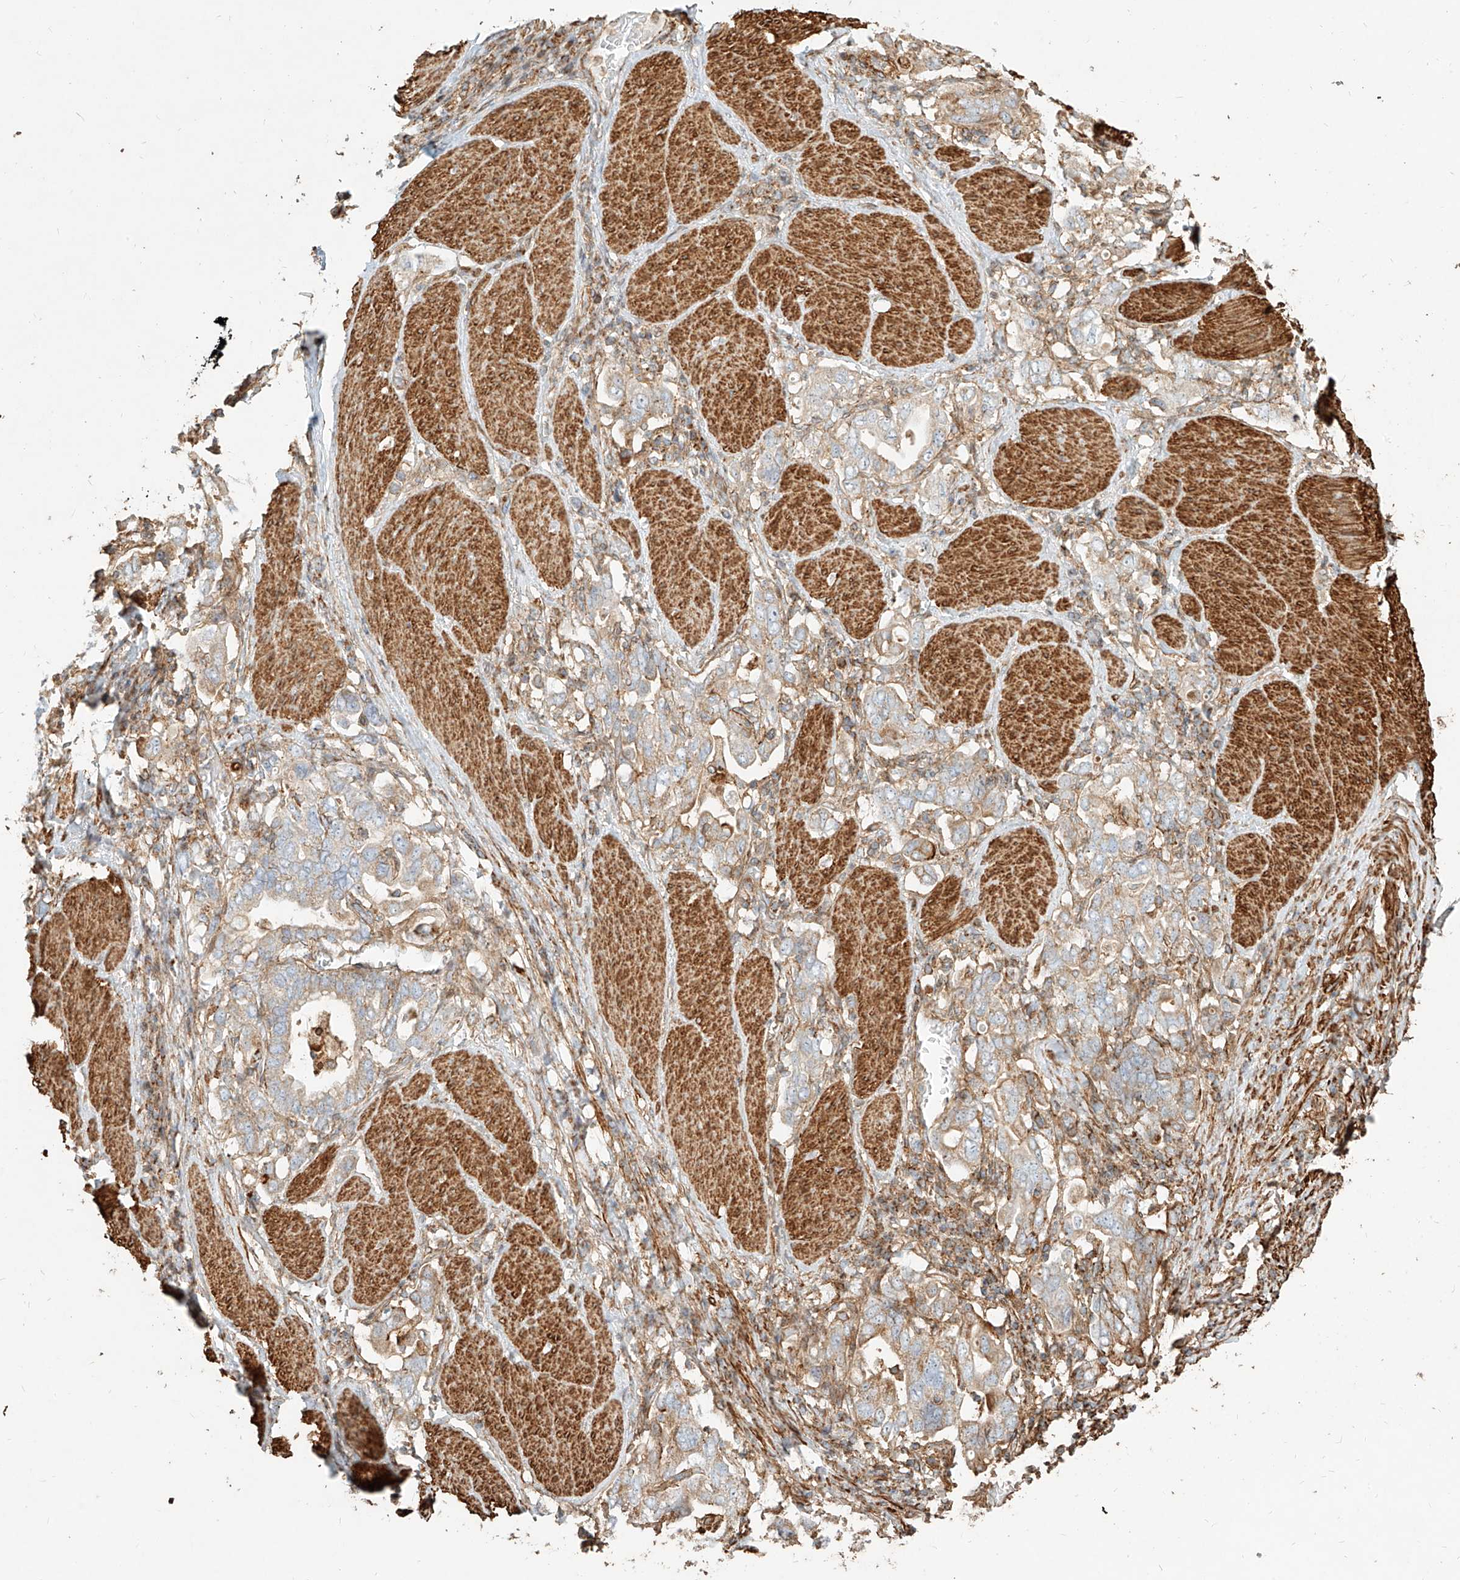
{"staining": {"intensity": "weak", "quantity": "<25%", "location": "cytoplasmic/membranous"}, "tissue": "stomach cancer", "cell_type": "Tumor cells", "image_type": "cancer", "snomed": [{"axis": "morphology", "description": "Adenocarcinoma, NOS"}, {"axis": "topography", "description": "Stomach, upper"}], "caption": "Stomach cancer (adenocarcinoma) was stained to show a protein in brown. There is no significant staining in tumor cells.", "gene": "MTX2", "patient": {"sex": "male", "age": 62}}